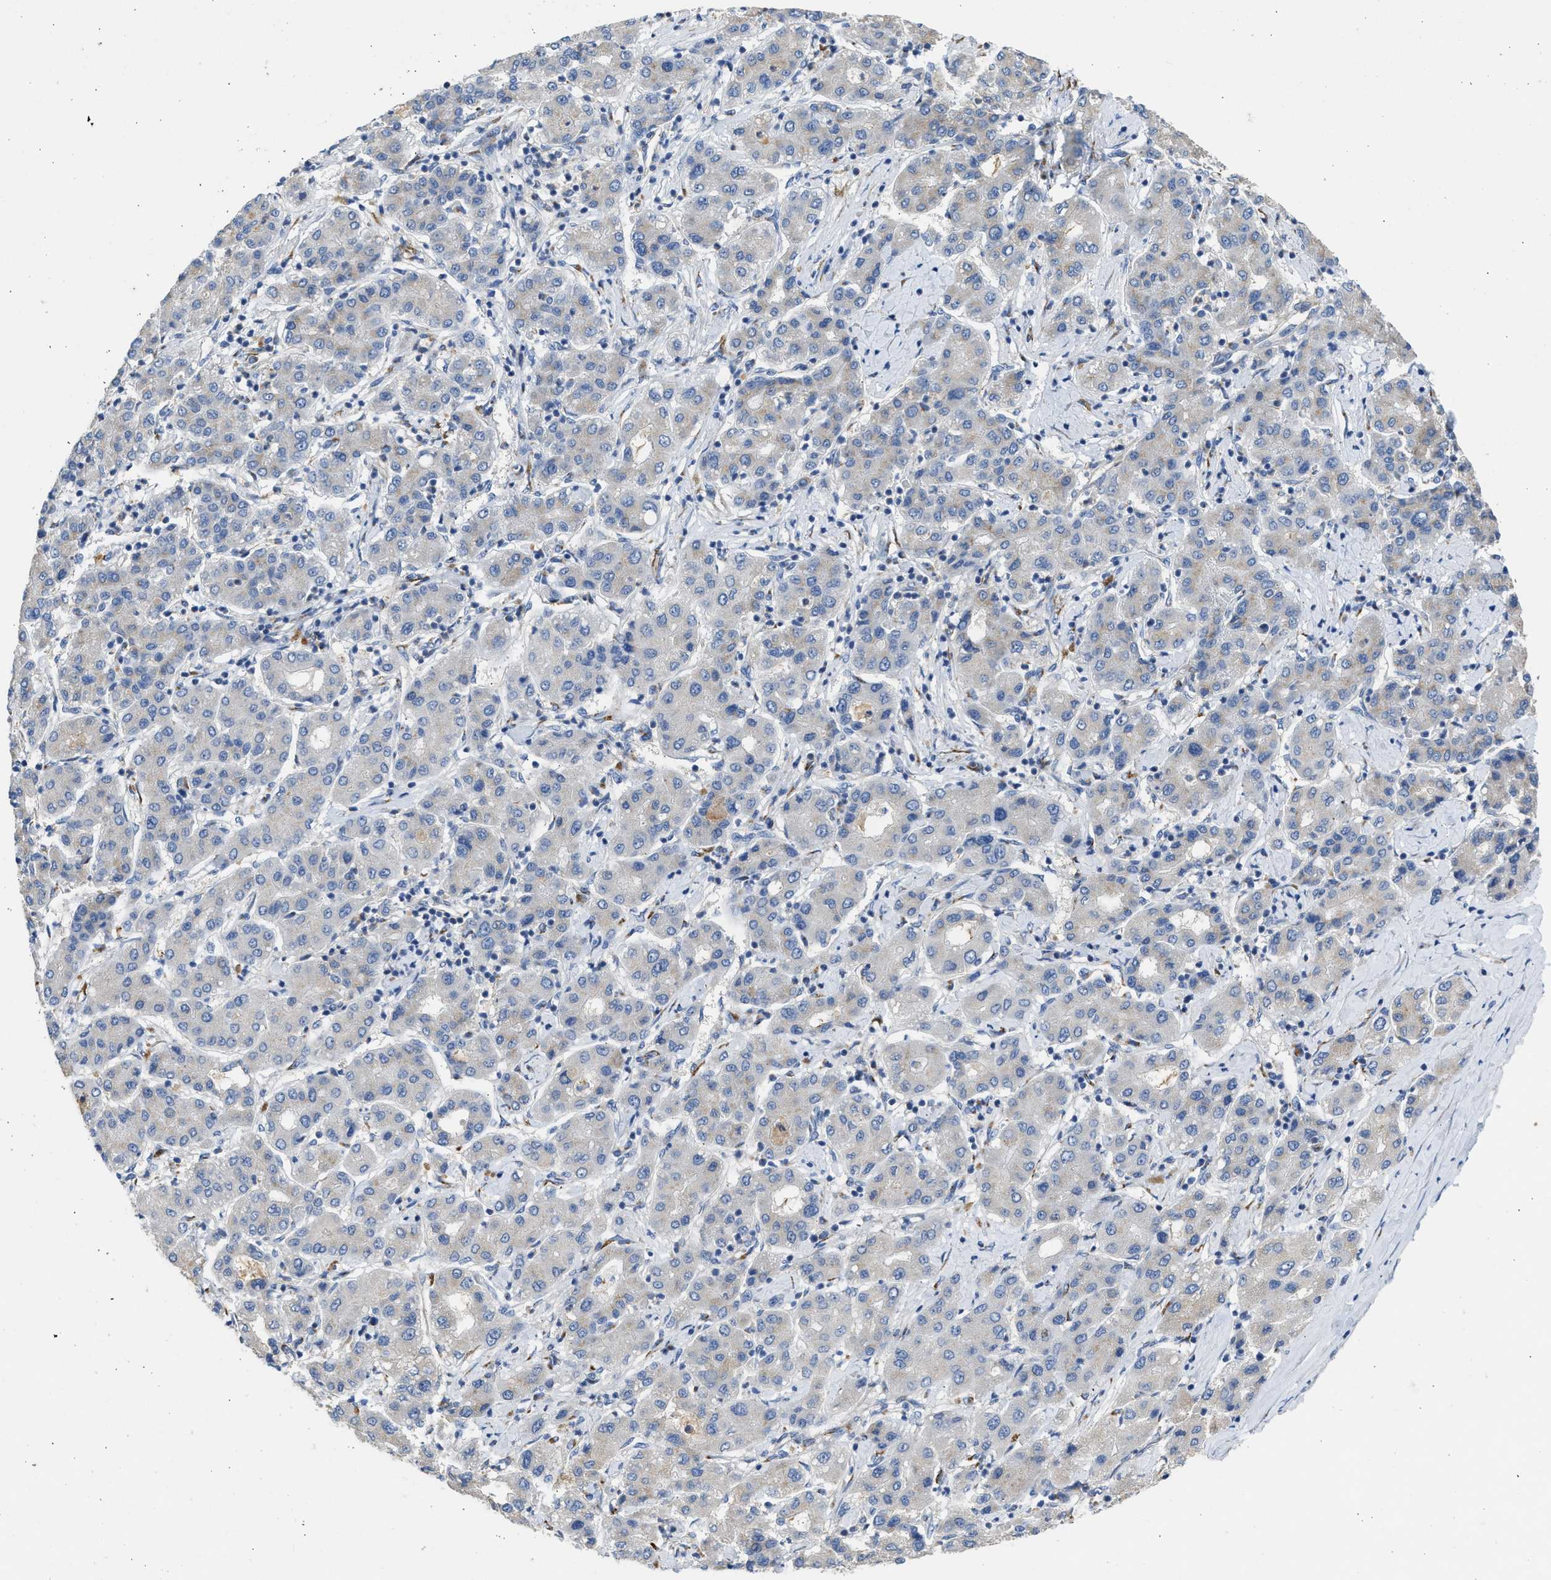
{"staining": {"intensity": "weak", "quantity": "<25%", "location": "cytoplasmic/membranous"}, "tissue": "liver cancer", "cell_type": "Tumor cells", "image_type": "cancer", "snomed": [{"axis": "morphology", "description": "Carcinoma, Hepatocellular, NOS"}, {"axis": "topography", "description": "Liver"}], "caption": "Tumor cells show no significant protein positivity in hepatocellular carcinoma (liver).", "gene": "IPO8", "patient": {"sex": "male", "age": 65}}